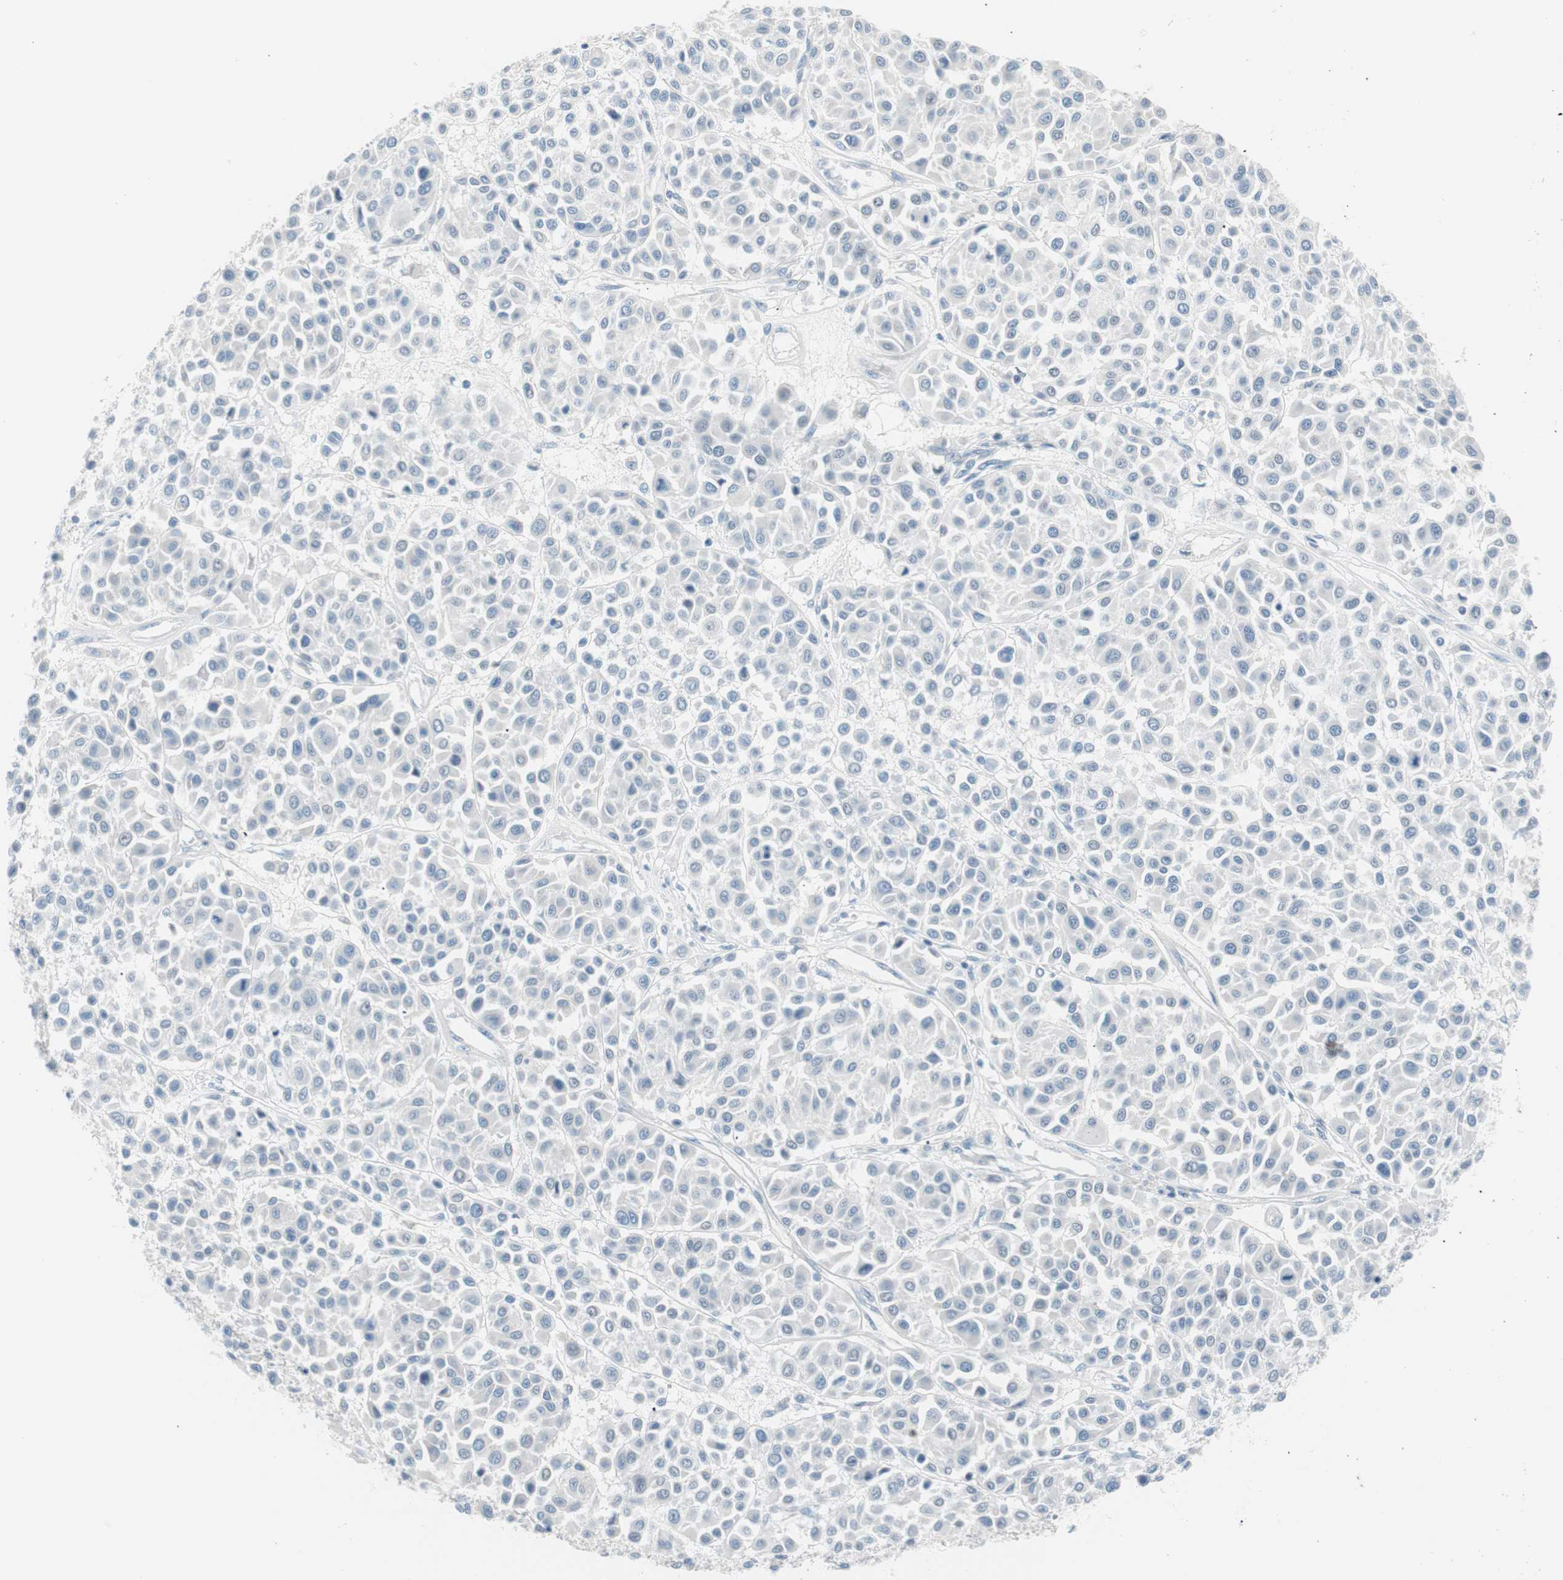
{"staining": {"intensity": "negative", "quantity": "none", "location": "none"}, "tissue": "melanoma", "cell_type": "Tumor cells", "image_type": "cancer", "snomed": [{"axis": "morphology", "description": "Malignant melanoma, Metastatic site"}, {"axis": "topography", "description": "Soft tissue"}], "caption": "An immunohistochemistry (IHC) micrograph of melanoma is shown. There is no staining in tumor cells of melanoma.", "gene": "VIL1", "patient": {"sex": "male", "age": 41}}